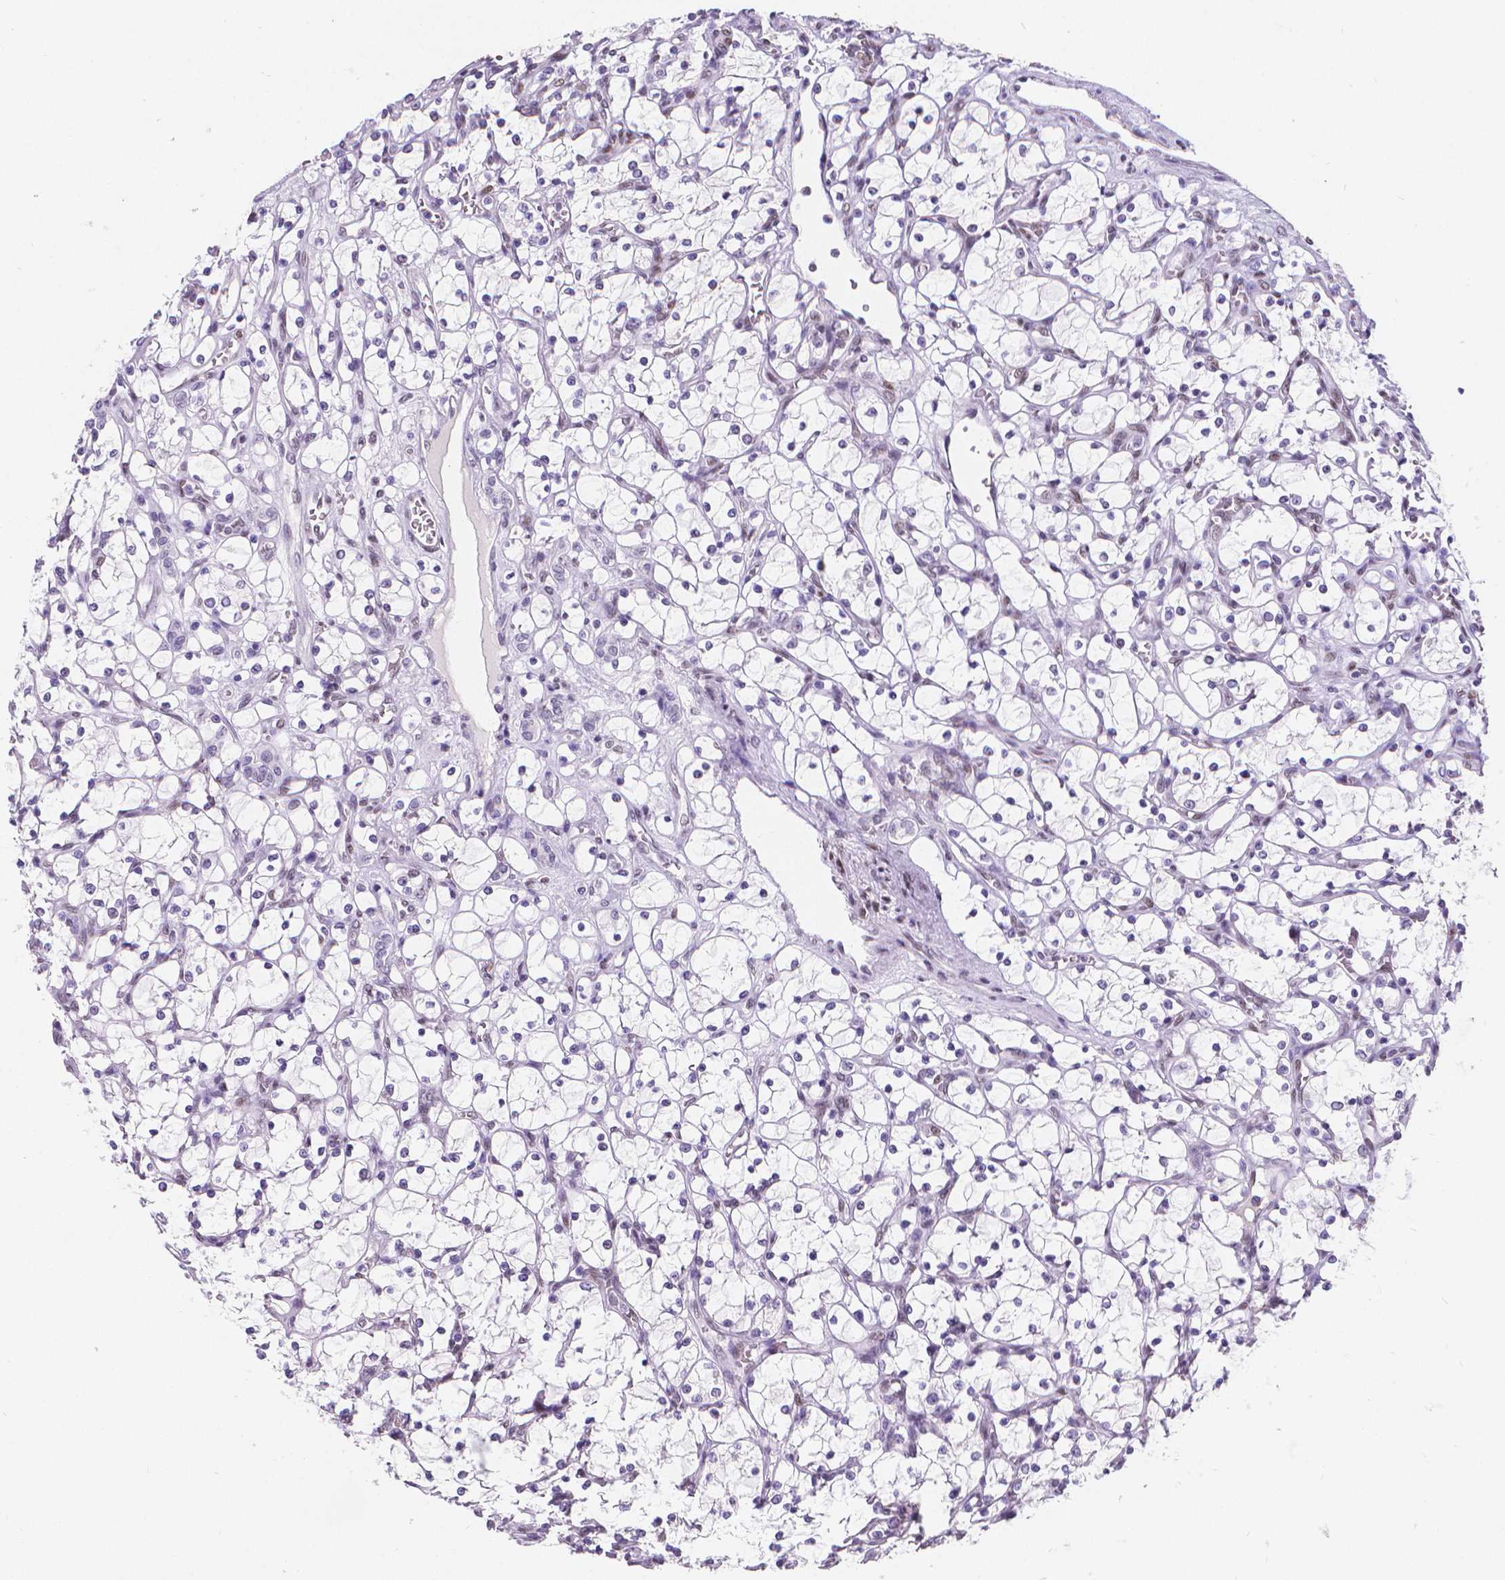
{"staining": {"intensity": "negative", "quantity": "none", "location": "none"}, "tissue": "renal cancer", "cell_type": "Tumor cells", "image_type": "cancer", "snomed": [{"axis": "morphology", "description": "Adenocarcinoma, NOS"}, {"axis": "topography", "description": "Kidney"}], "caption": "High magnification brightfield microscopy of renal cancer stained with DAB (3,3'-diaminobenzidine) (brown) and counterstained with hematoxylin (blue): tumor cells show no significant expression. (Brightfield microscopy of DAB immunohistochemistry (IHC) at high magnification).", "gene": "MEF2C", "patient": {"sex": "female", "age": 69}}